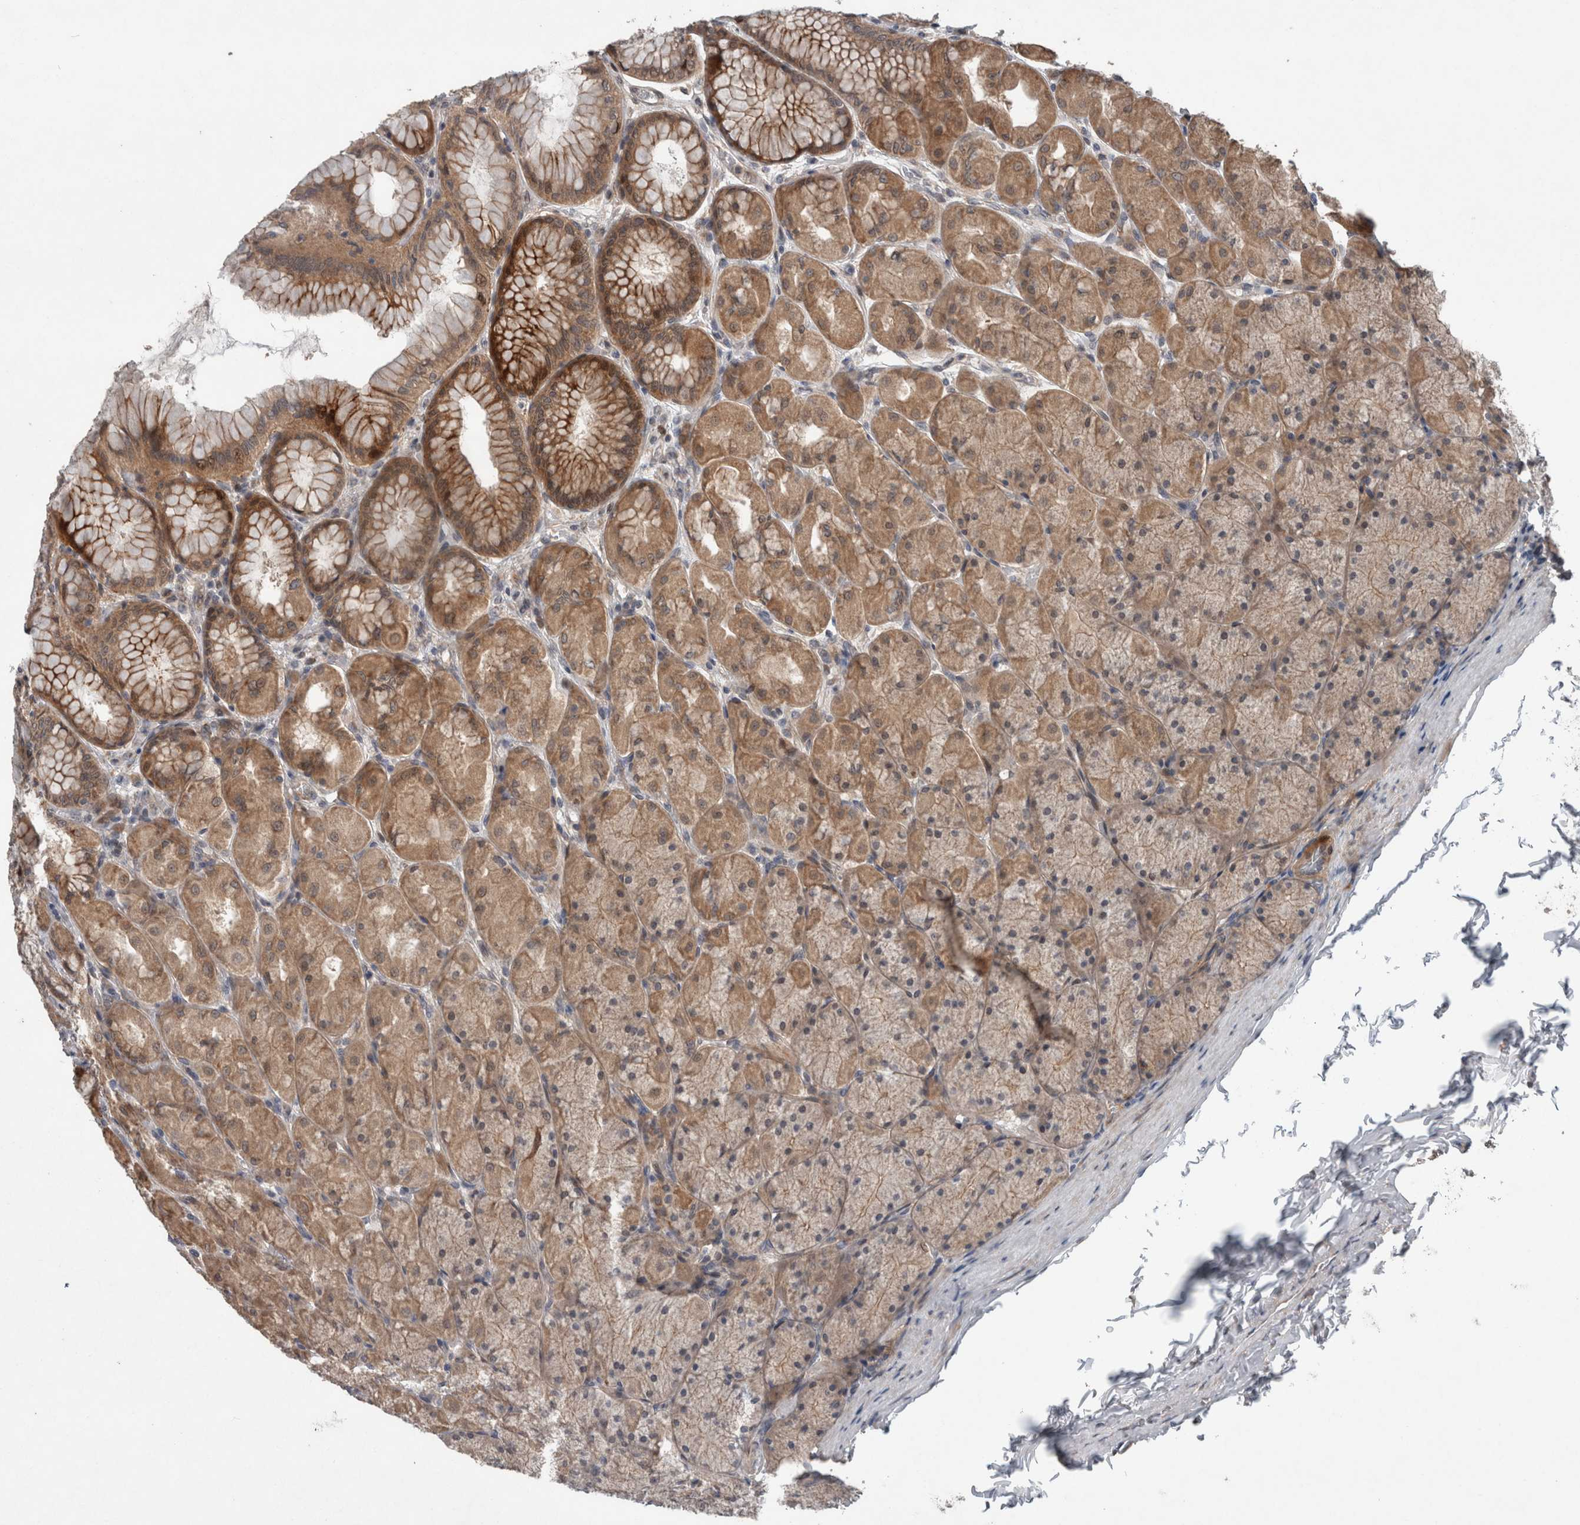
{"staining": {"intensity": "moderate", "quantity": ">75%", "location": "cytoplasmic/membranous"}, "tissue": "stomach", "cell_type": "Glandular cells", "image_type": "normal", "snomed": [{"axis": "morphology", "description": "Normal tissue, NOS"}, {"axis": "topography", "description": "Stomach, upper"}], "caption": "High-magnification brightfield microscopy of unremarkable stomach stained with DAB (brown) and counterstained with hematoxylin (blue). glandular cells exhibit moderate cytoplasmic/membranous positivity is appreciated in approximately>75% of cells. The staining is performed using DAB (3,3'-diaminobenzidine) brown chromogen to label protein expression. The nuclei are counter-stained blue using hematoxylin.", "gene": "GIMAP6", "patient": {"sex": "female", "age": 56}}